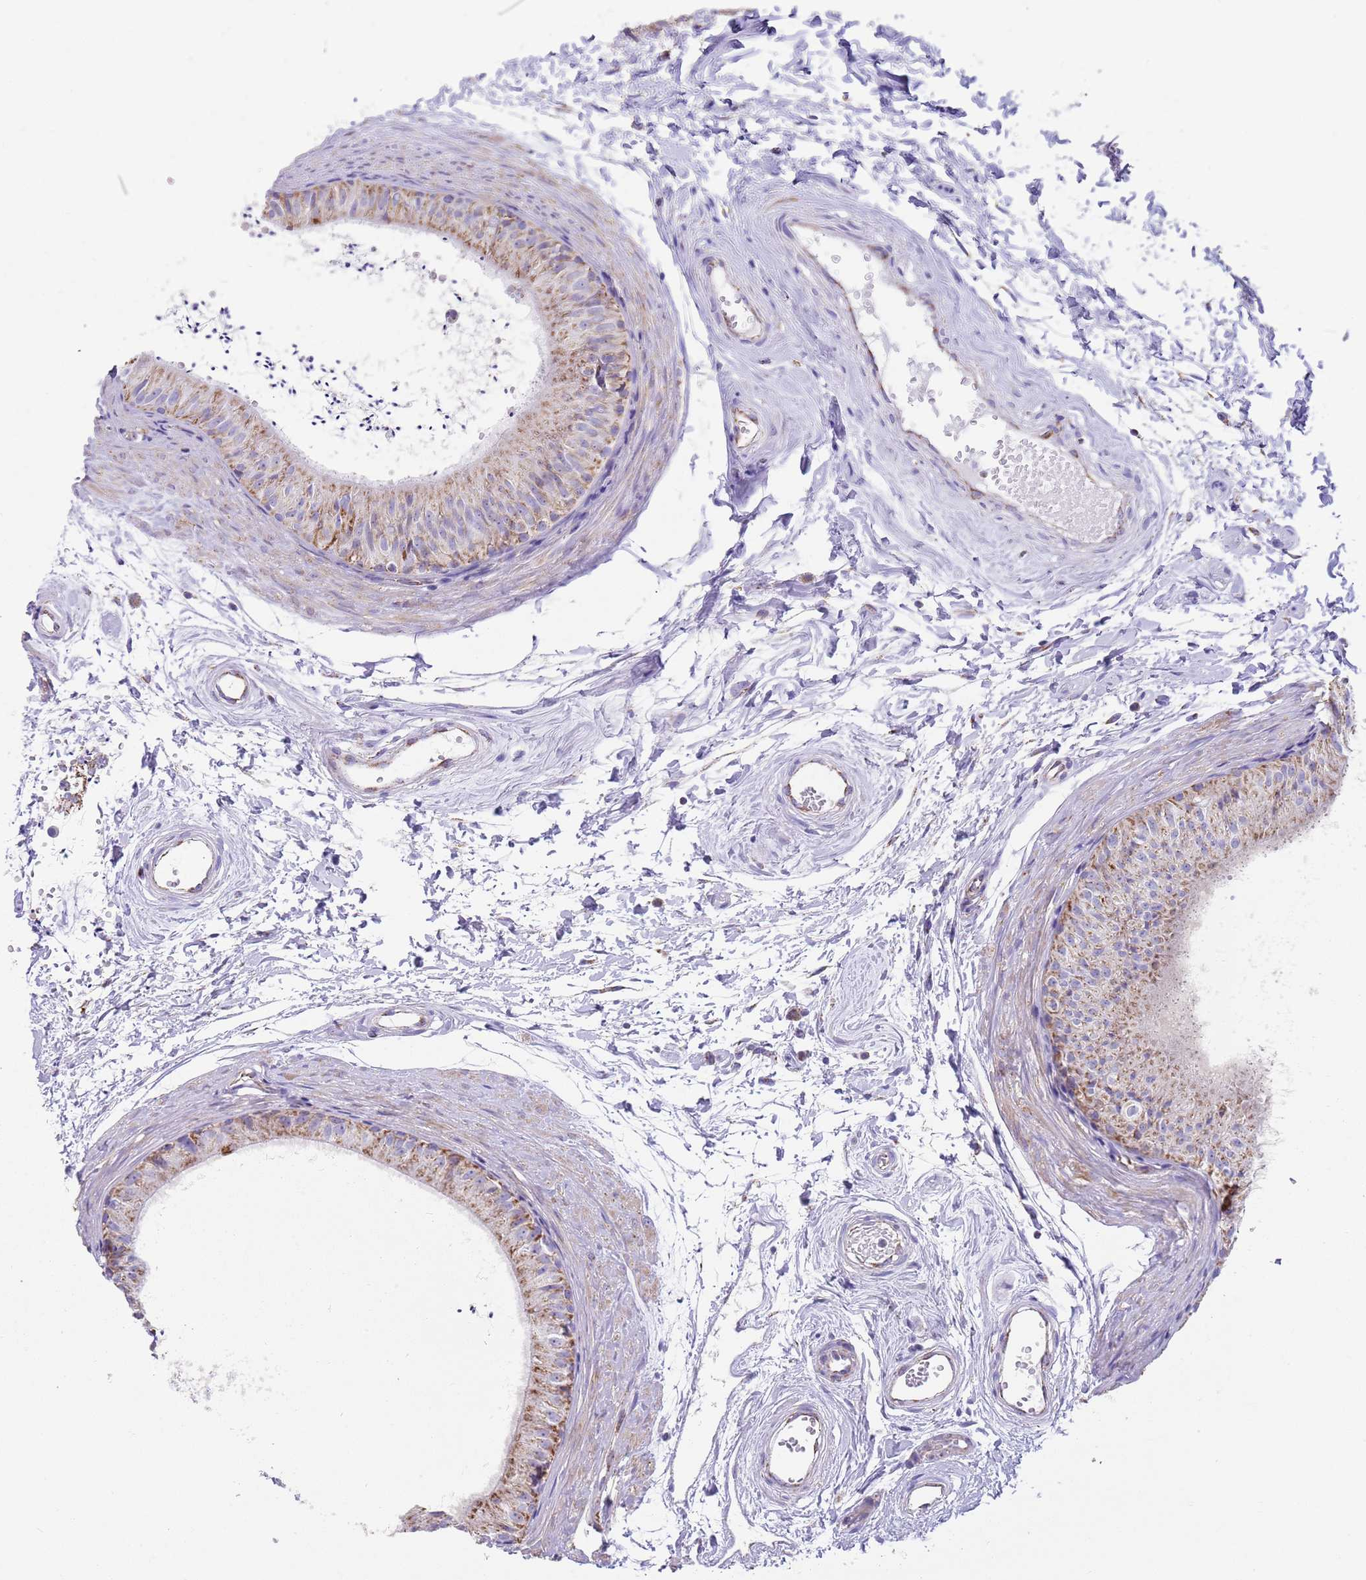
{"staining": {"intensity": "strong", "quantity": "25%-75%", "location": "cytoplasmic/membranous"}, "tissue": "epididymis", "cell_type": "Glandular cells", "image_type": "normal", "snomed": [{"axis": "morphology", "description": "Normal tissue, NOS"}, {"axis": "topography", "description": "Epididymis"}], "caption": "Immunohistochemistry micrograph of normal epididymis stained for a protein (brown), which reveals high levels of strong cytoplasmic/membranous expression in about 25%-75% of glandular cells.", "gene": "TTLL1", "patient": {"sex": "male", "age": 56}}